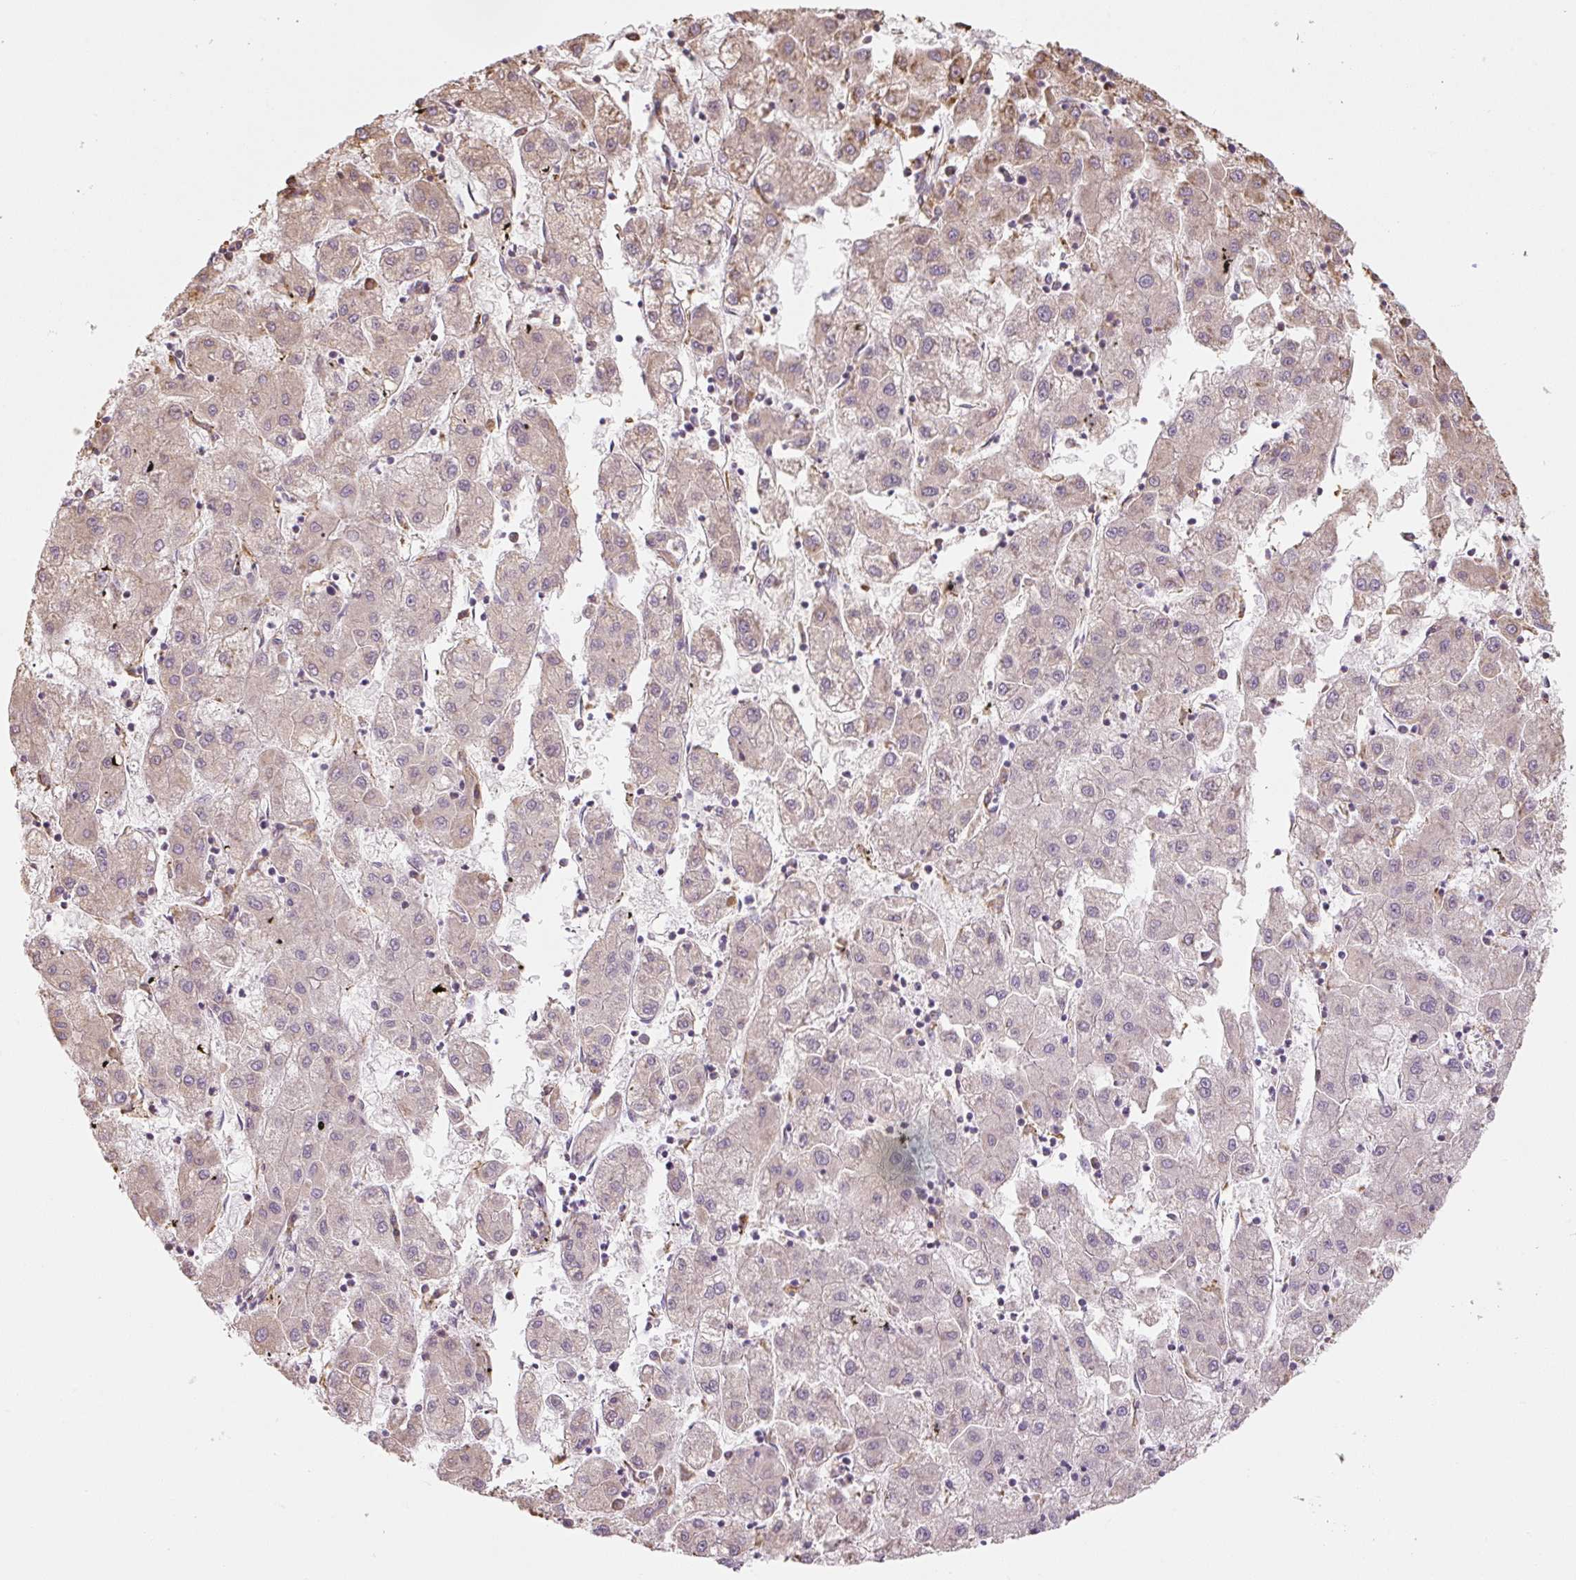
{"staining": {"intensity": "weak", "quantity": "25%-75%", "location": "cytoplasmic/membranous"}, "tissue": "liver cancer", "cell_type": "Tumor cells", "image_type": "cancer", "snomed": [{"axis": "morphology", "description": "Carcinoma, Hepatocellular, NOS"}, {"axis": "topography", "description": "Liver"}], "caption": "Immunohistochemical staining of hepatocellular carcinoma (liver) exhibits low levels of weak cytoplasmic/membranous protein expression in about 25%-75% of tumor cells.", "gene": "RASA1", "patient": {"sex": "male", "age": 72}}